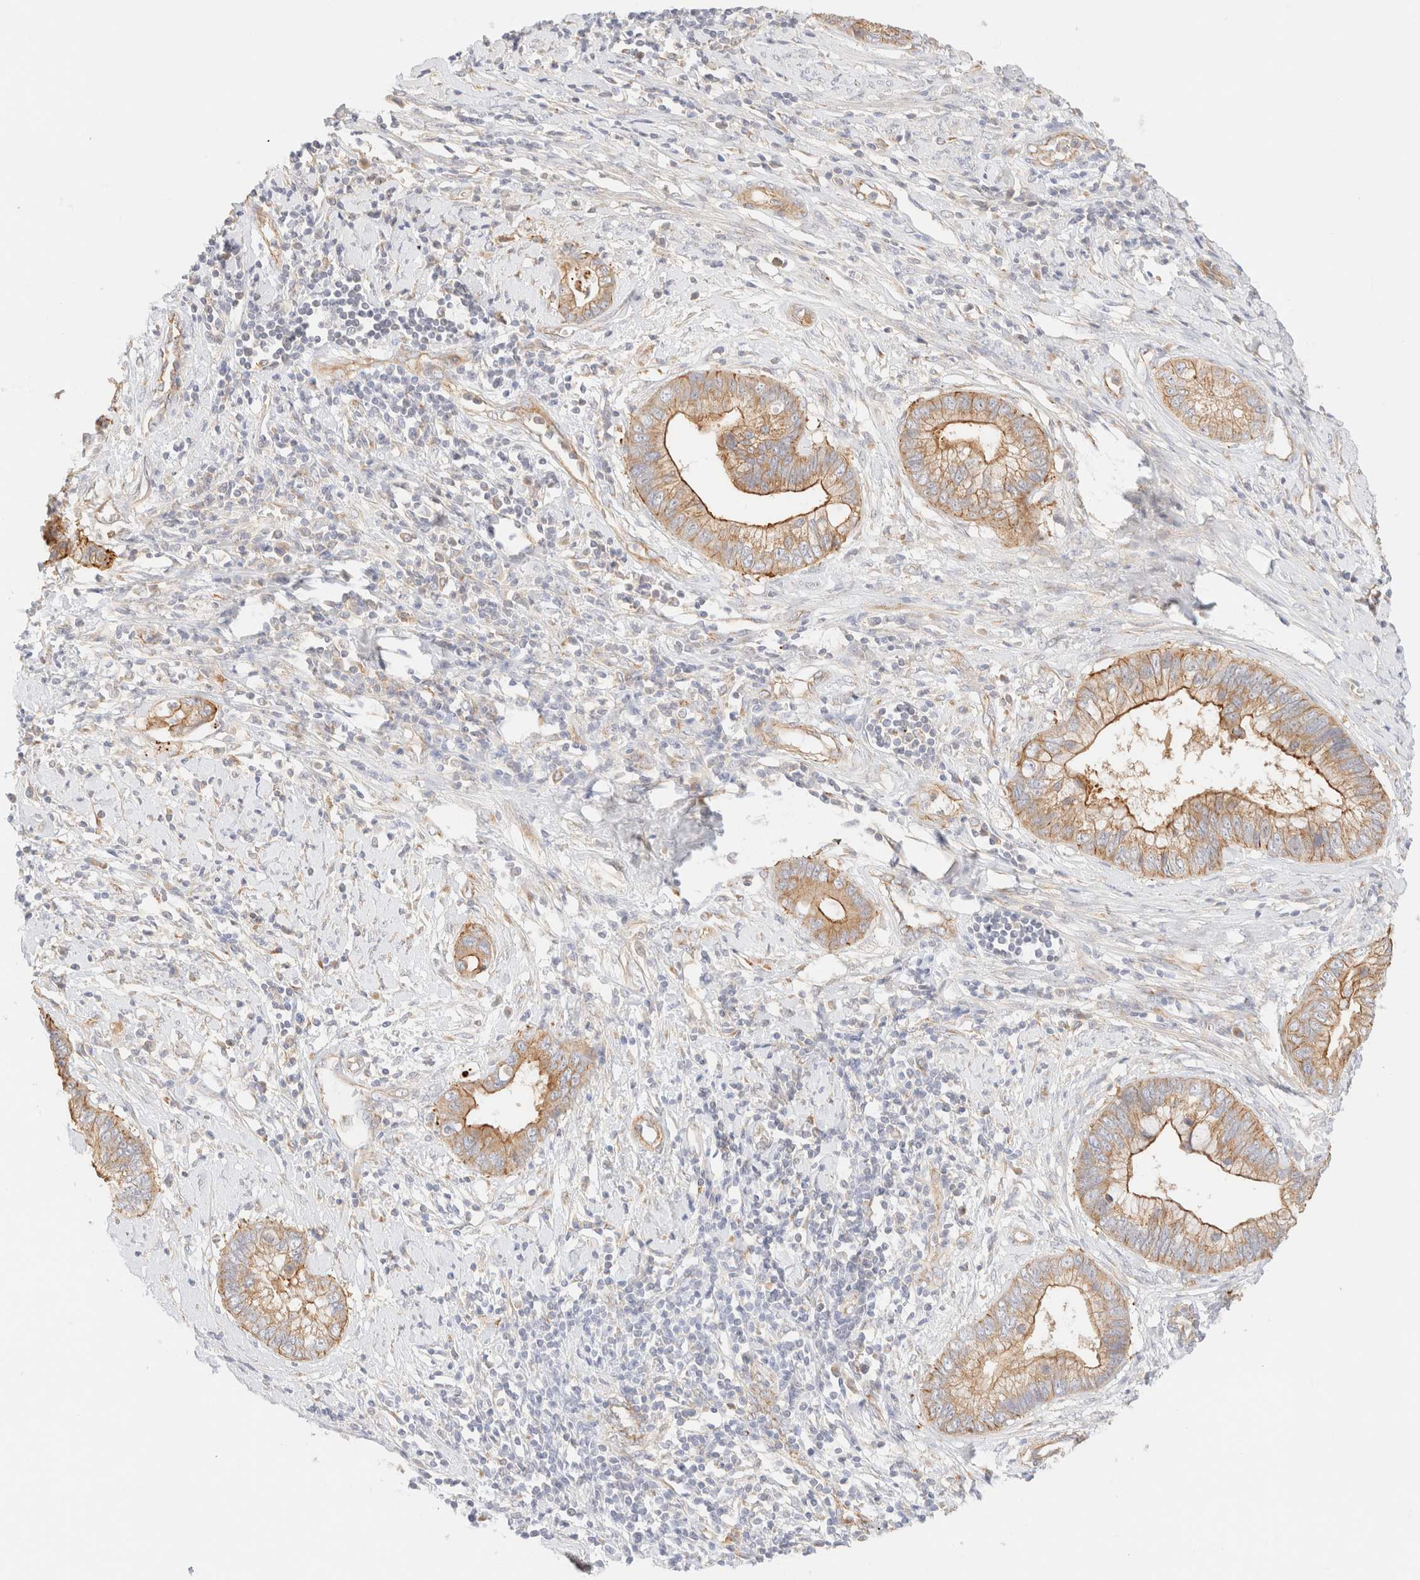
{"staining": {"intensity": "moderate", "quantity": ">75%", "location": "cytoplasmic/membranous"}, "tissue": "cervical cancer", "cell_type": "Tumor cells", "image_type": "cancer", "snomed": [{"axis": "morphology", "description": "Adenocarcinoma, NOS"}, {"axis": "topography", "description": "Cervix"}], "caption": "Immunohistochemical staining of cervical cancer (adenocarcinoma) demonstrates medium levels of moderate cytoplasmic/membranous protein staining in approximately >75% of tumor cells.", "gene": "MYO10", "patient": {"sex": "female", "age": 44}}